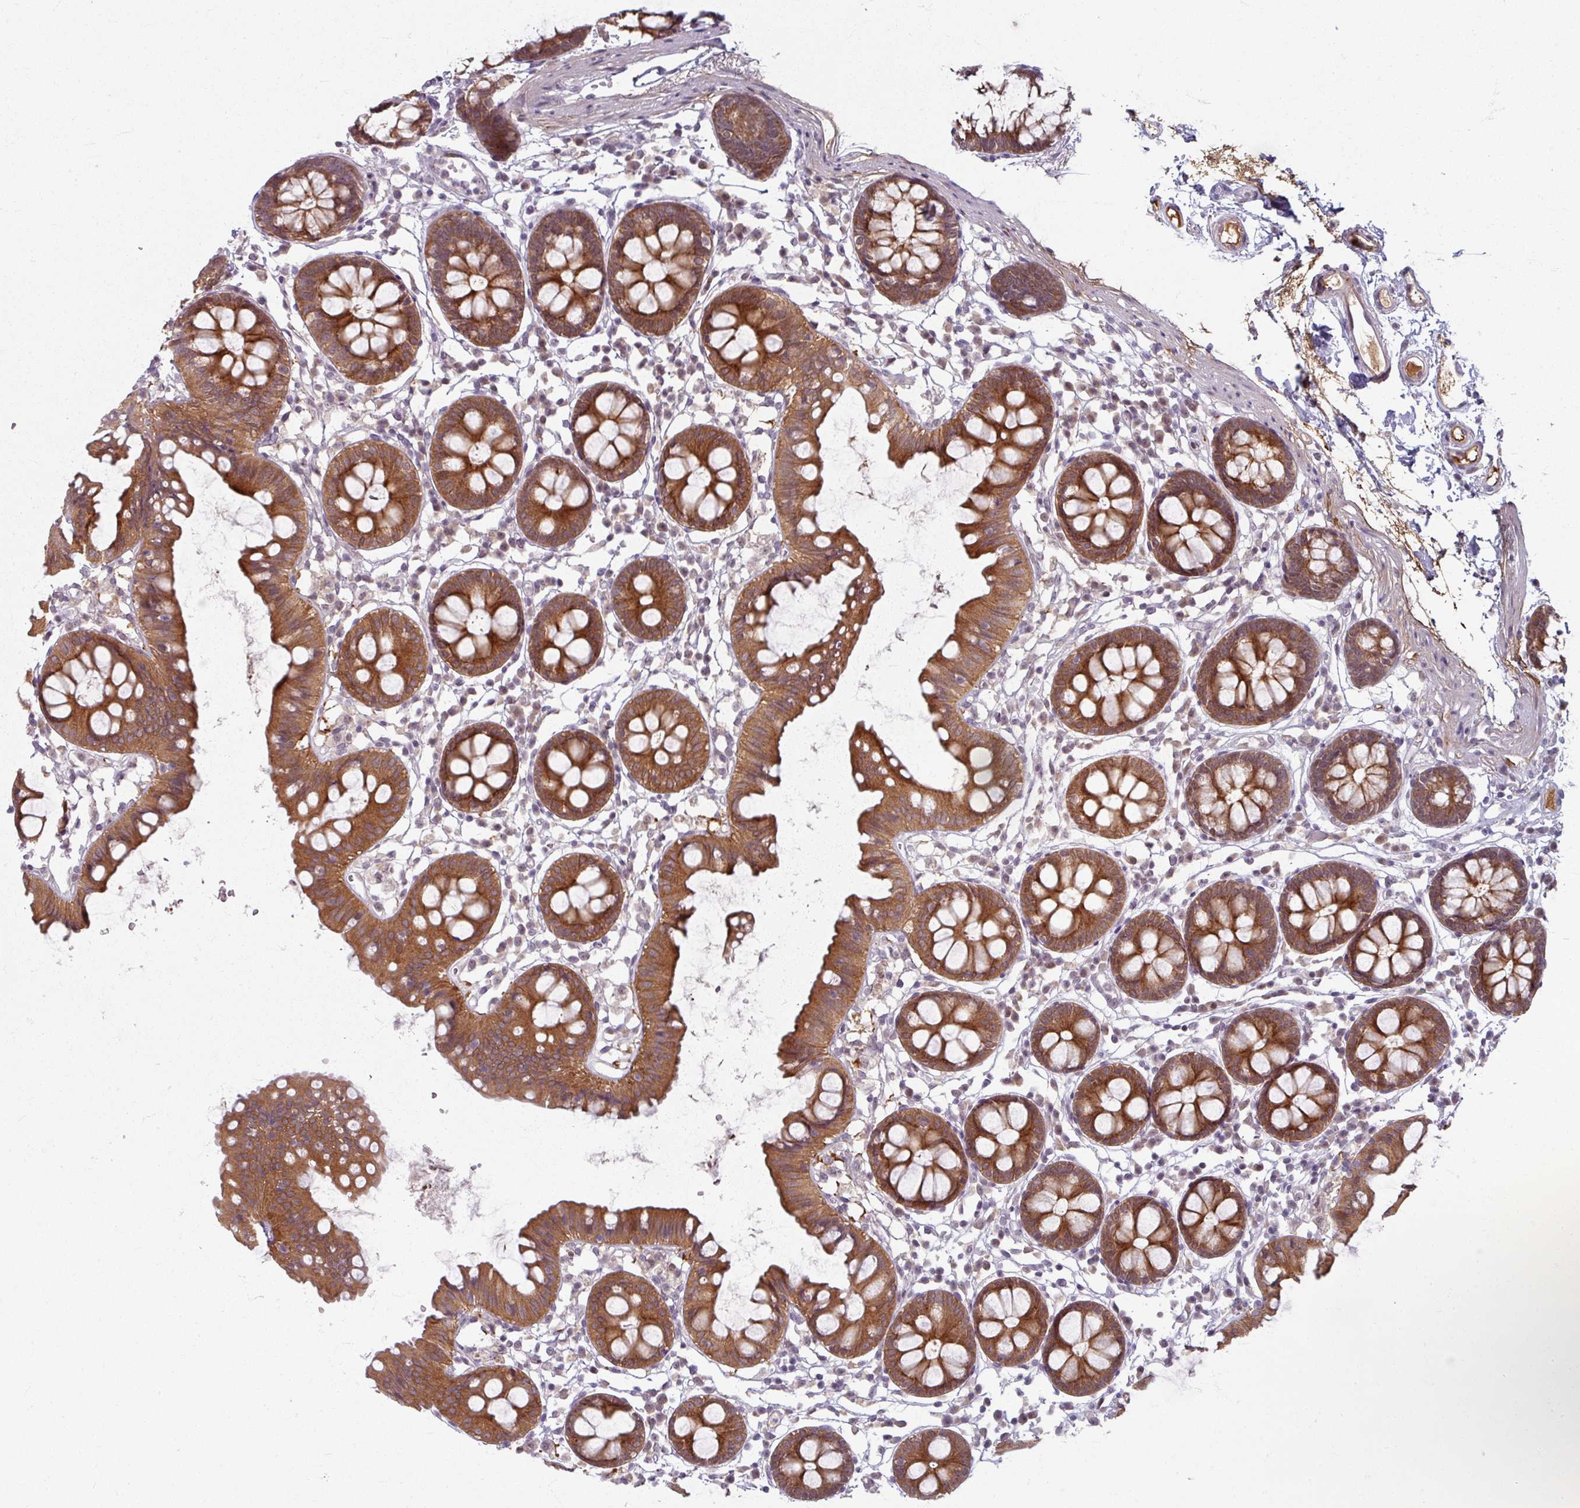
{"staining": {"intensity": "weak", "quantity": ">75%", "location": "cytoplasmic/membranous"}, "tissue": "colon", "cell_type": "Endothelial cells", "image_type": "normal", "snomed": [{"axis": "morphology", "description": "Normal tissue, NOS"}, {"axis": "topography", "description": "Colon"}], "caption": "The photomicrograph displays immunohistochemical staining of unremarkable colon. There is weak cytoplasmic/membranous expression is present in approximately >75% of endothelial cells.", "gene": "KLC3", "patient": {"sex": "female", "age": 84}}